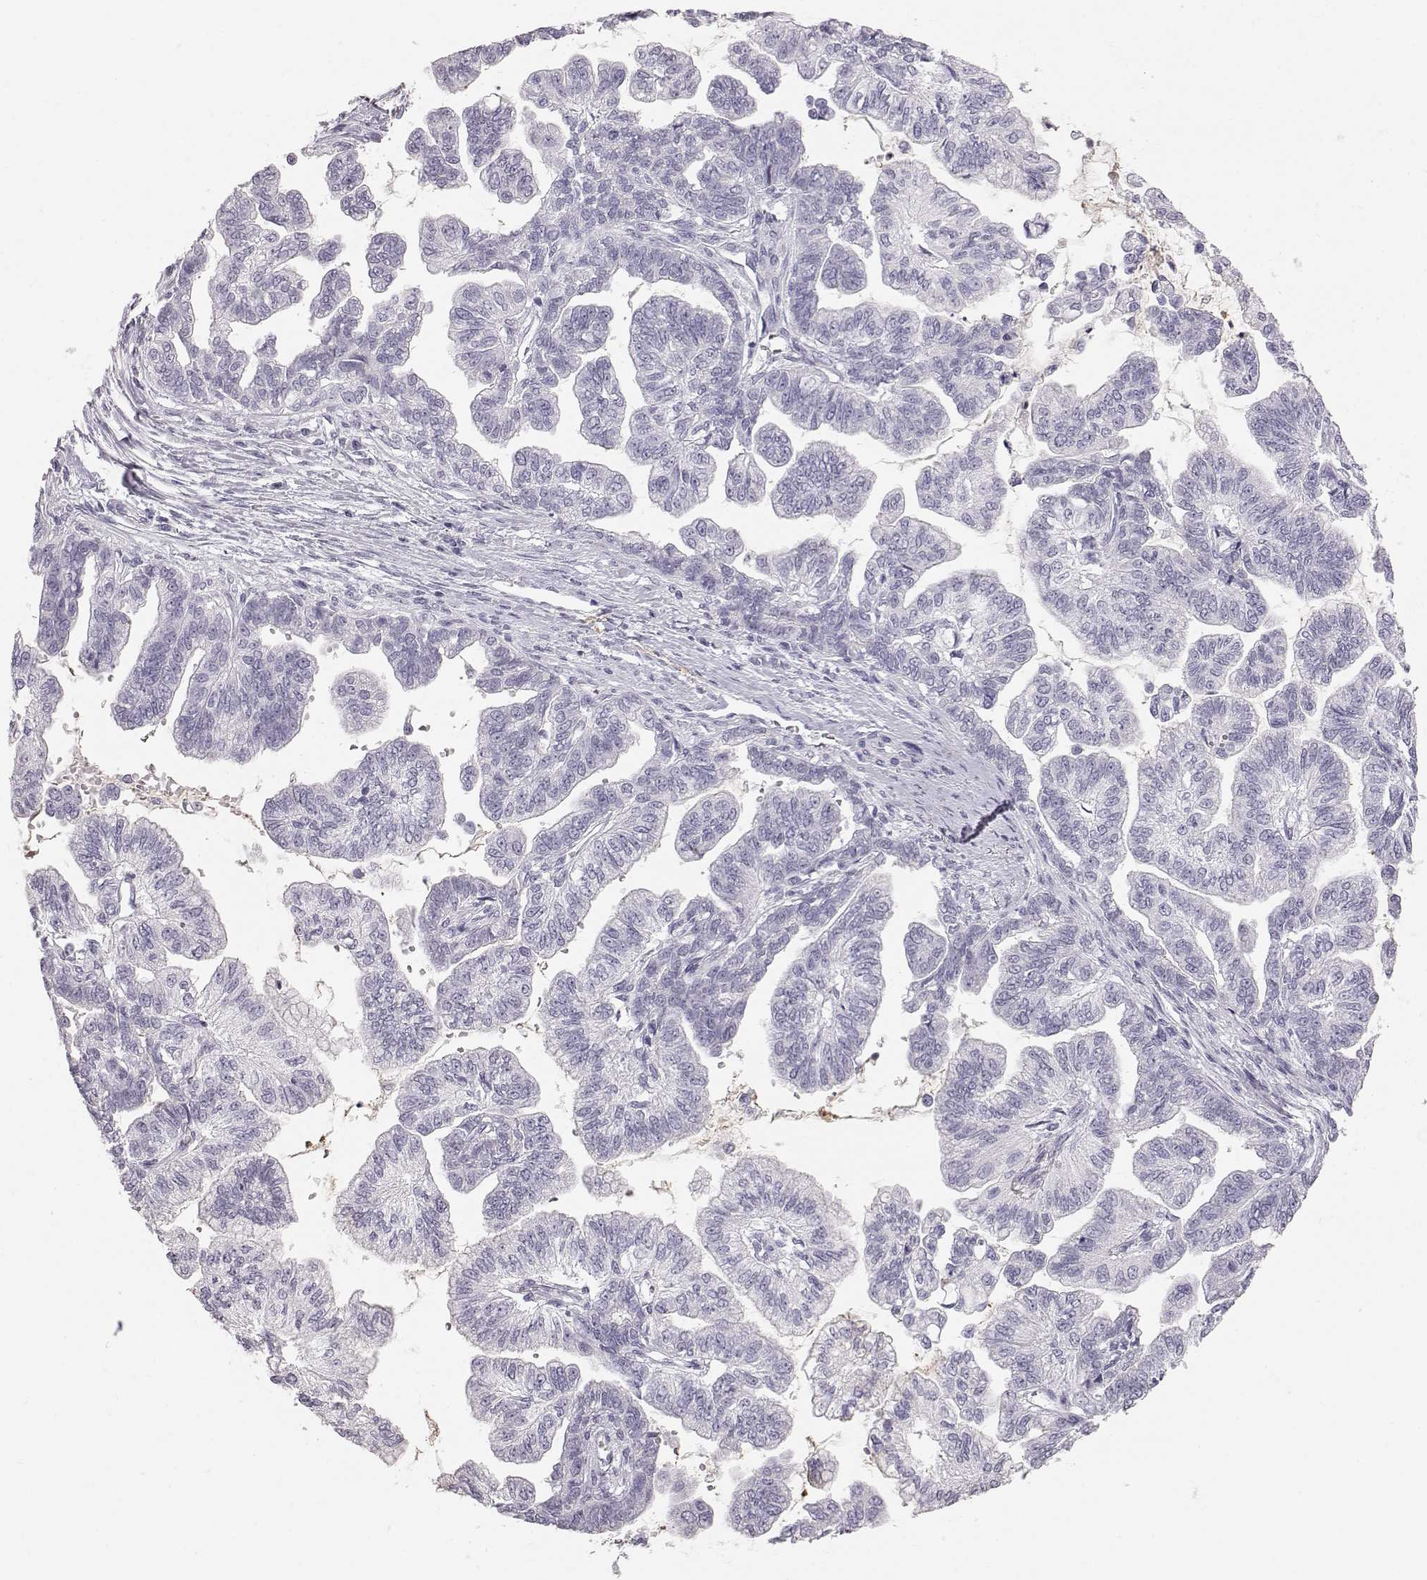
{"staining": {"intensity": "negative", "quantity": "none", "location": "none"}, "tissue": "stomach cancer", "cell_type": "Tumor cells", "image_type": "cancer", "snomed": [{"axis": "morphology", "description": "Adenocarcinoma, NOS"}, {"axis": "topography", "description": "Stomach"}], "caption": "DAB (3,3'-diaminobenzidine) immunohistochemical staining of human stomach cancer (adenocarcinoma) shows no significant expression in tumor cells. (Immunohistochemistry (ihc), brightfield microscopy, high magnification).", "gene": "KRTAP16-1", "patient": {"sex": "male", "age": 83}}